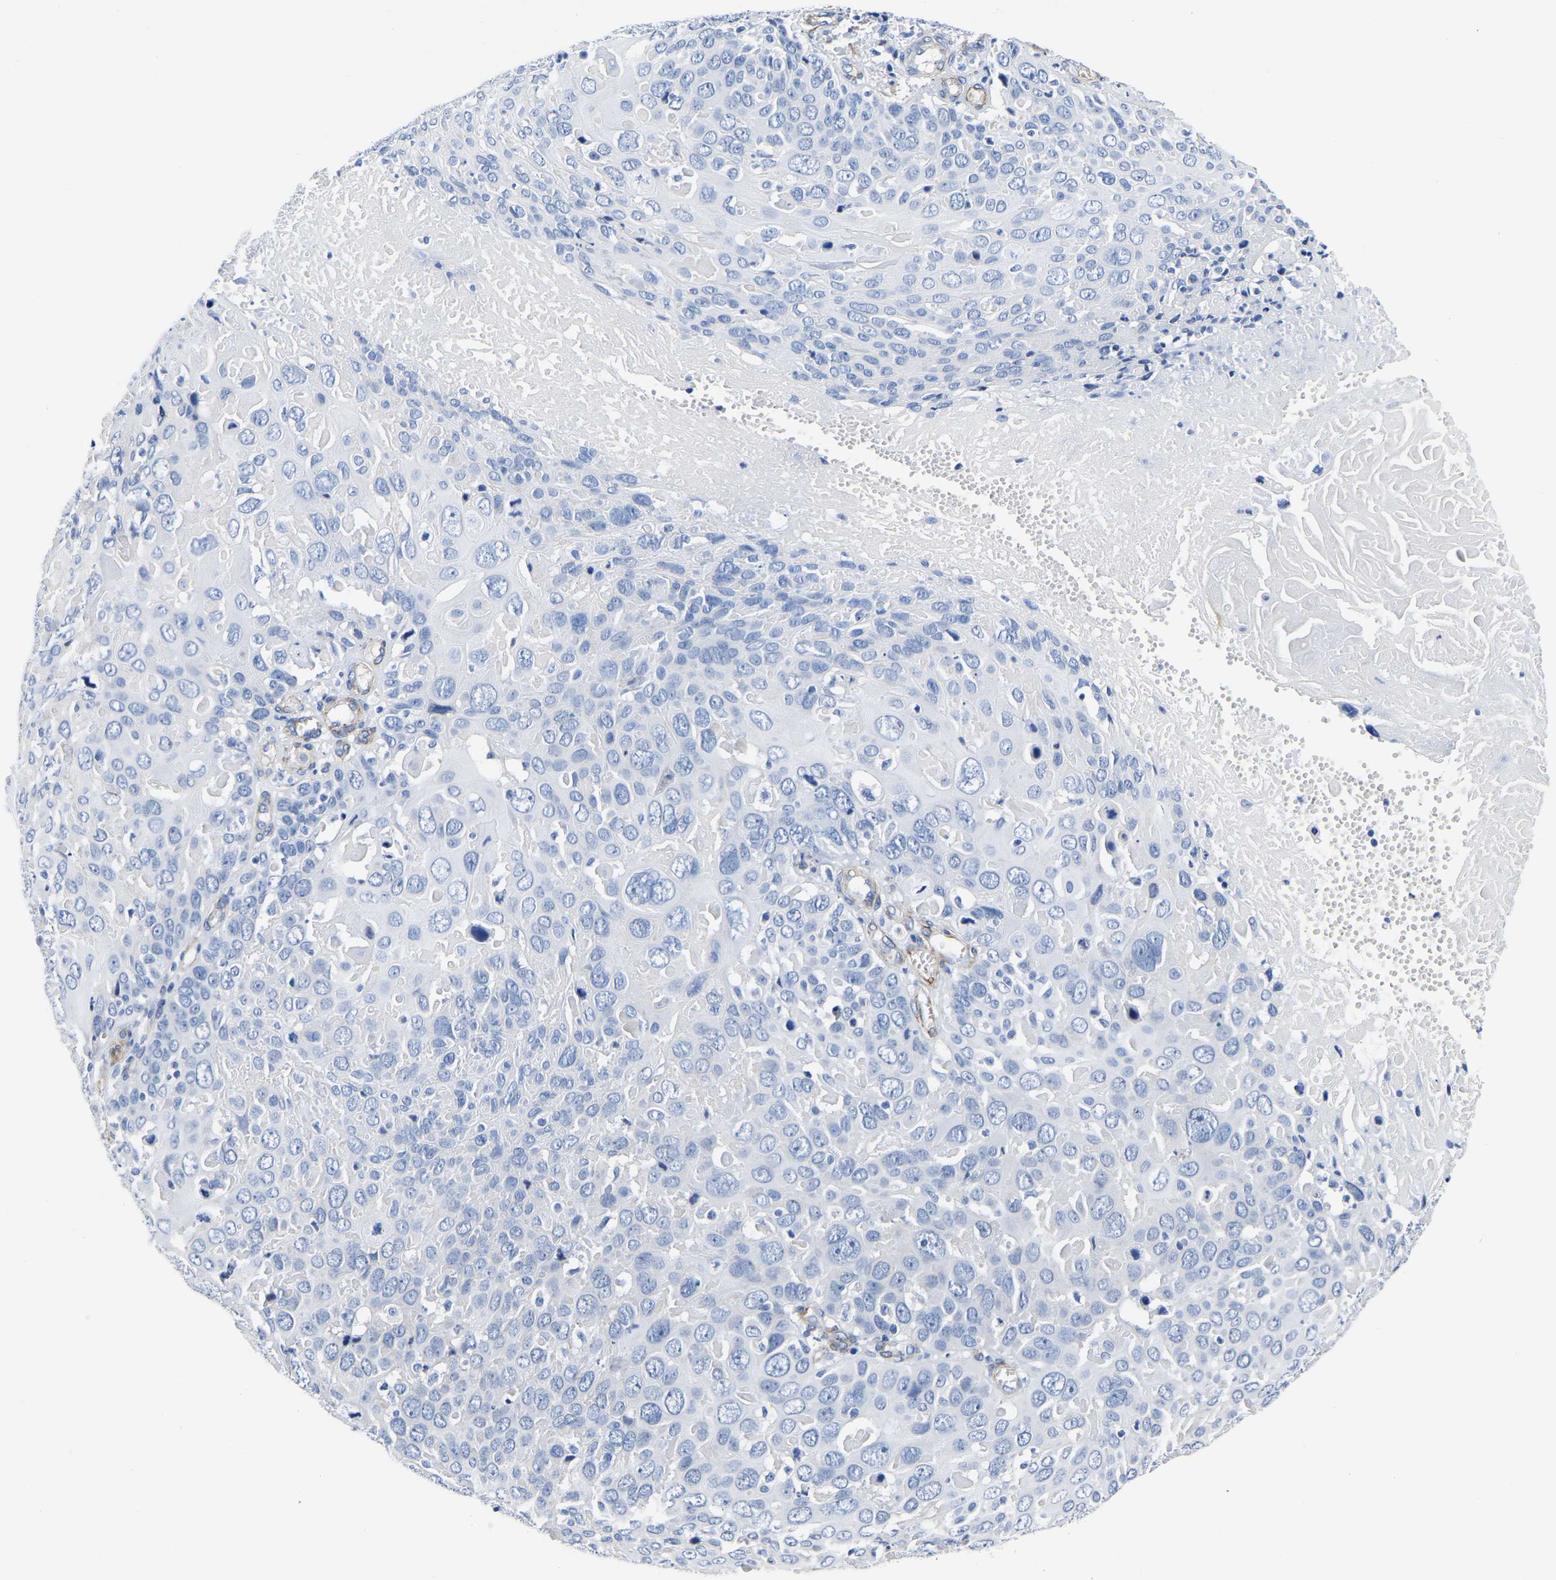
{"staining": {"intensity": "negative", "quantity": "none", "location": "none"}, "tissue": "cervical cancer", "cell_type": "Tumor cells", "image_type": "cancer", "snomed": [{"axis": "morphology", "description": "Squamous cell carcinoma, NOS"}, {"axis": "topography", "description": "Cervix"}], "caption": "Squamous cell carcinoma (cervical) was stained to show a protein in brown. There is no significant expression in tumor cells. (Brightfield microscopy of DAB (3,3'-diaminobenzidine) immunohistochemistry at high magnification).", "gene": "SLC45A3", "patient": {"sex": "female", "age": 74}}